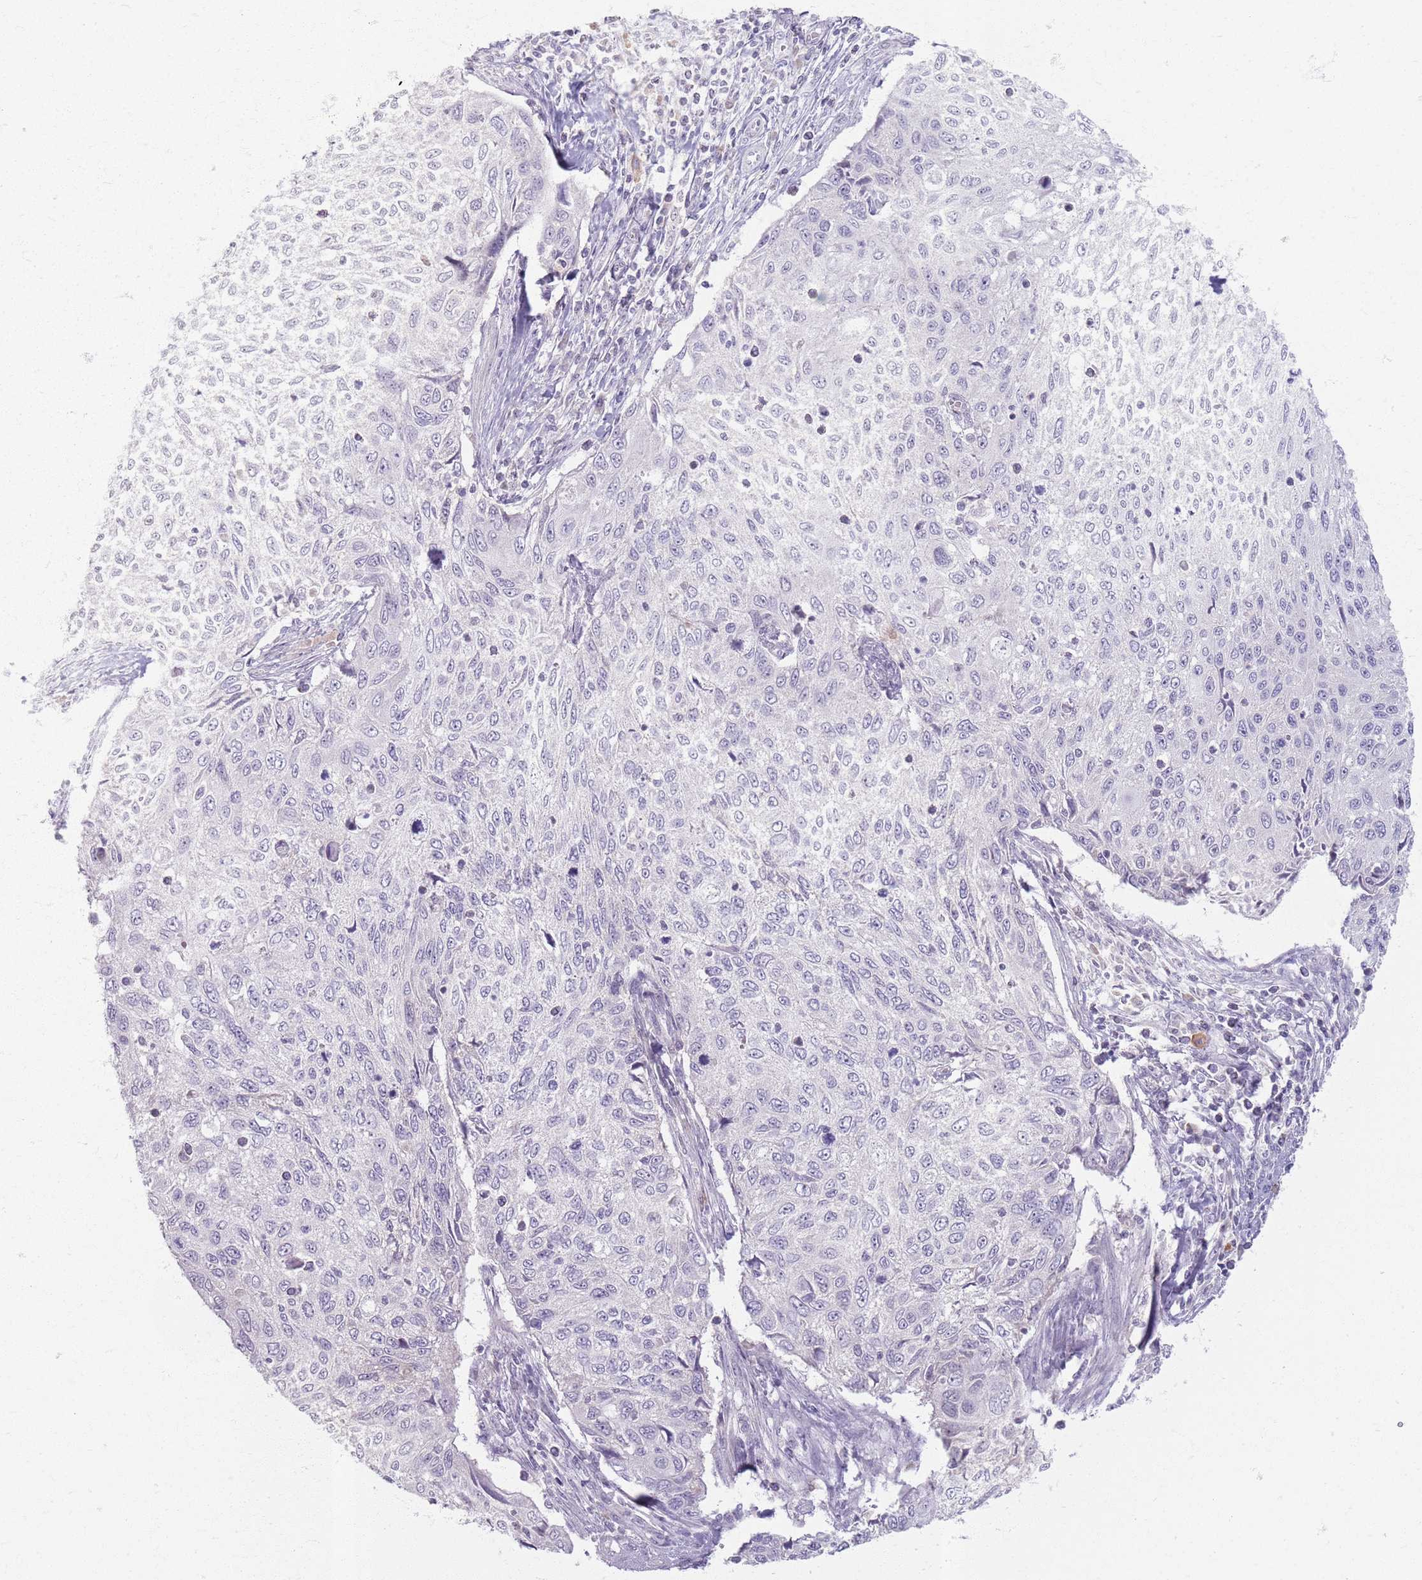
{"staining": {"intensity": "negative", "quantity": "none", "location": "none"}, "tissue": "cervical cancer", "cell_type": "Tumor cells", "image_type": "cancer", "snomed": [{"axis": "morphology", "description": "Squamous cell carcinoma, NOS"}, {"axis": "topography", "description": "Cervix"}], "caption": "This is an immunohistochemistry (IHC) photomicrograph of human cervical cancer. There is no positivity in tumor cells.", "gene": "CRIPT", "patient": {"sex": "female", "age": 70}}